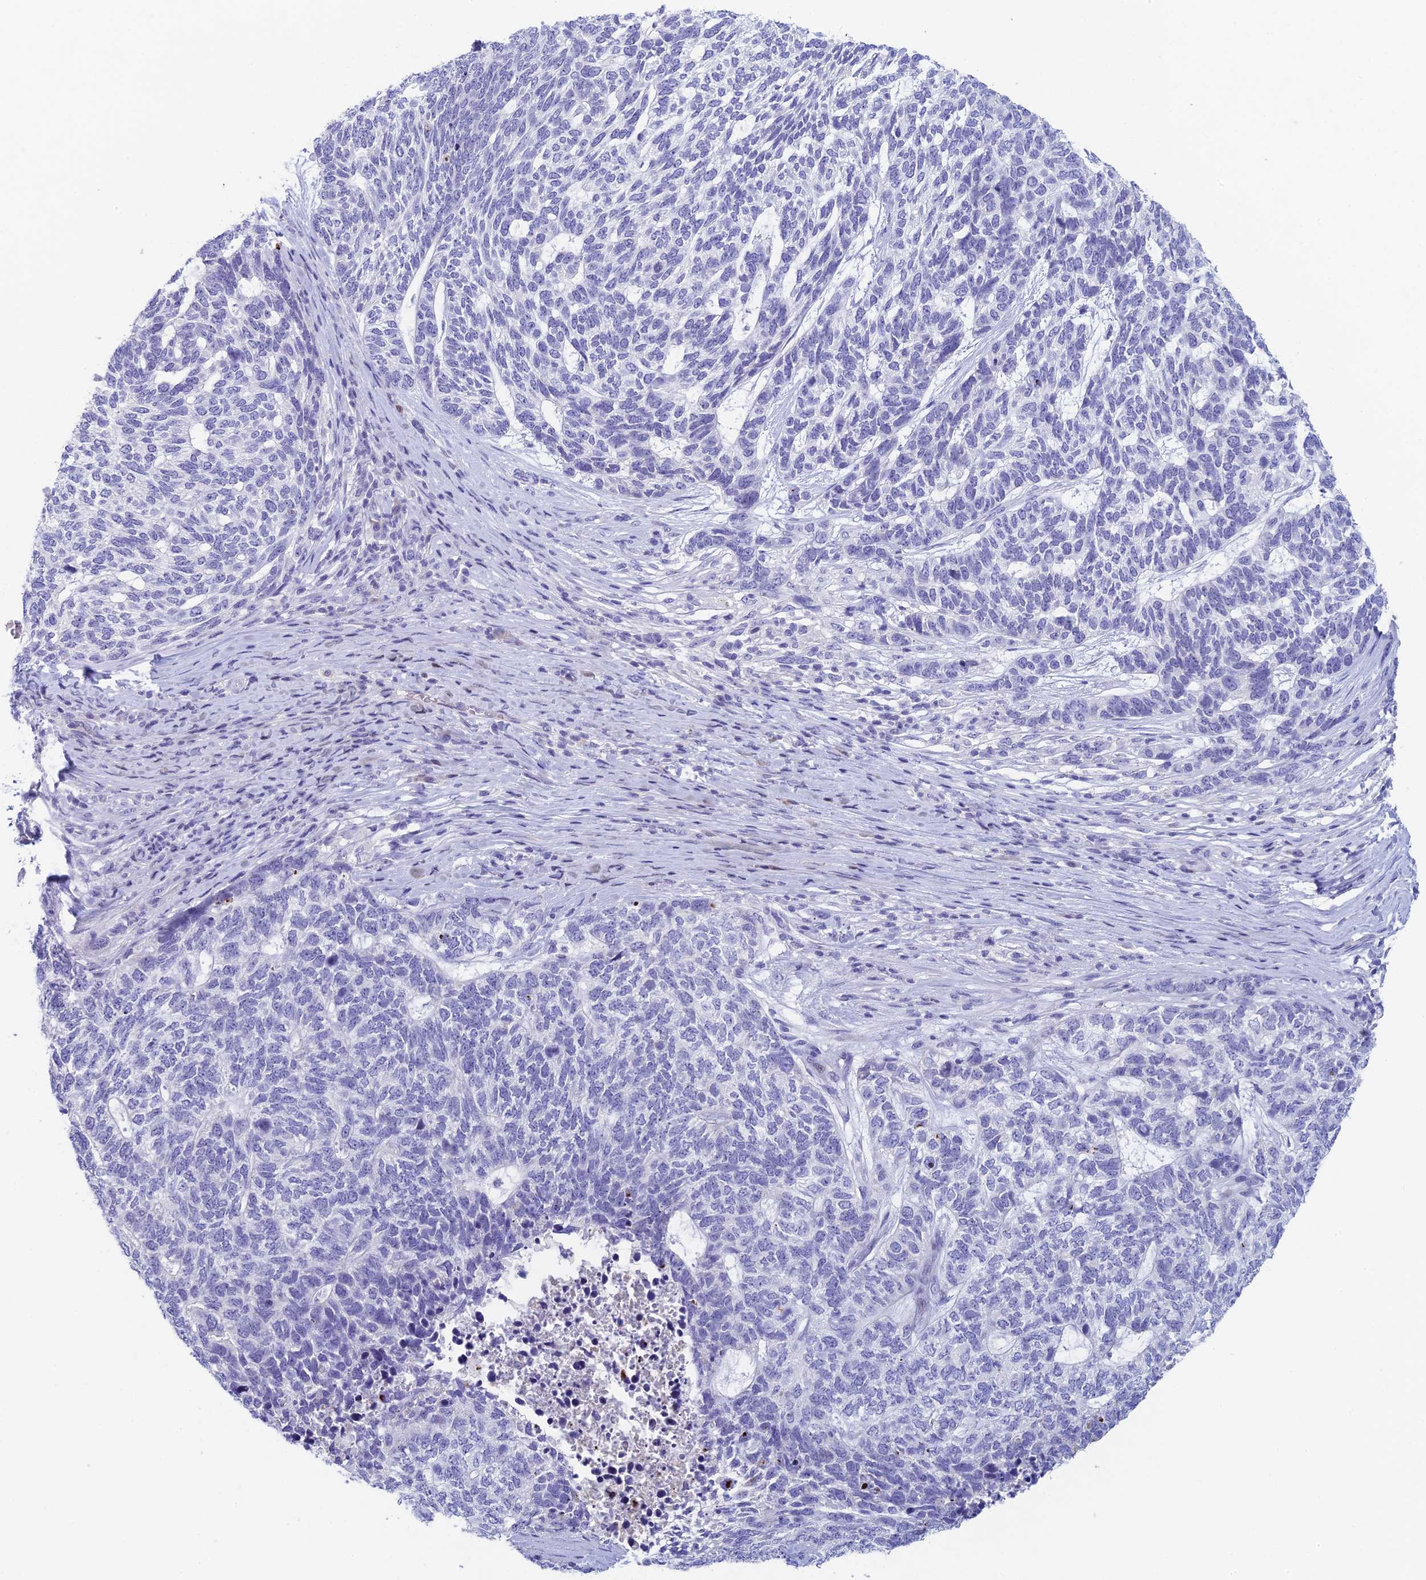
{"staining": {"intensity": "negative", "quantity": "none", "location": "none"}, "tissue": "skin cancer", "cell_type": "Tumor cells", "image_type": "cancer", "snomed": [{"axis": "morphology", "description": "Basal cell carcinoma"}, {"axis": "topography", "description": "Skin"}], "caption": "A high-resolution micrograph shows immunohistochemistry (IHC) staining of skin cancer, which shows no significant staining in tumor cells.", "gene": "REXO5", "patient": {"sex": "female", "age": 65}}